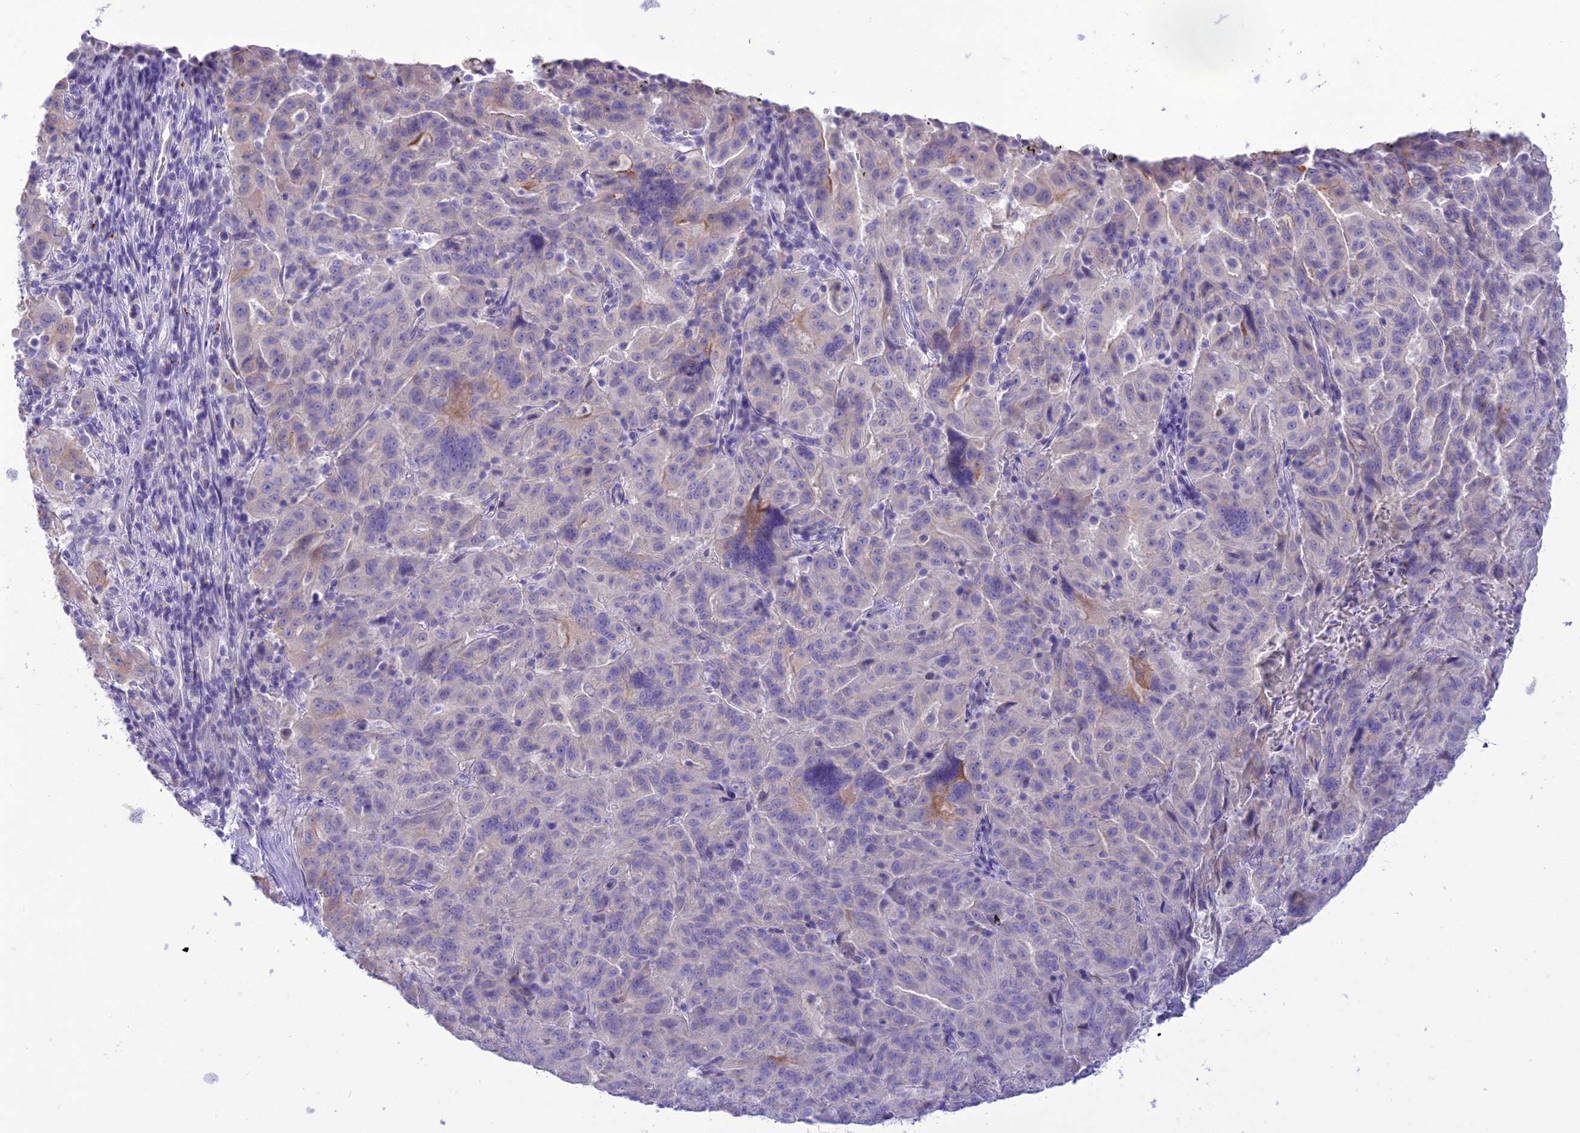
{"staining": {"intensity": "weak", "quantity": "<25%", "location": "cytoplasmic/membranous"}, "tissue": "pancreatic cancer", "cell_type": "Tumor cells", "image_type": "cancer", "snomed": [{"axis": "morphology", "description": "Adenocarcinoma, NOS"}, {"axis": "topography", "description": "Pancreas"}], "caption": "The histopathology image reveals no significant expression in tumor cells of pancreatic cancer (adenocarcinoma).", "gene": "DHDH", "patient": {"sex": "male", "age": 63}}